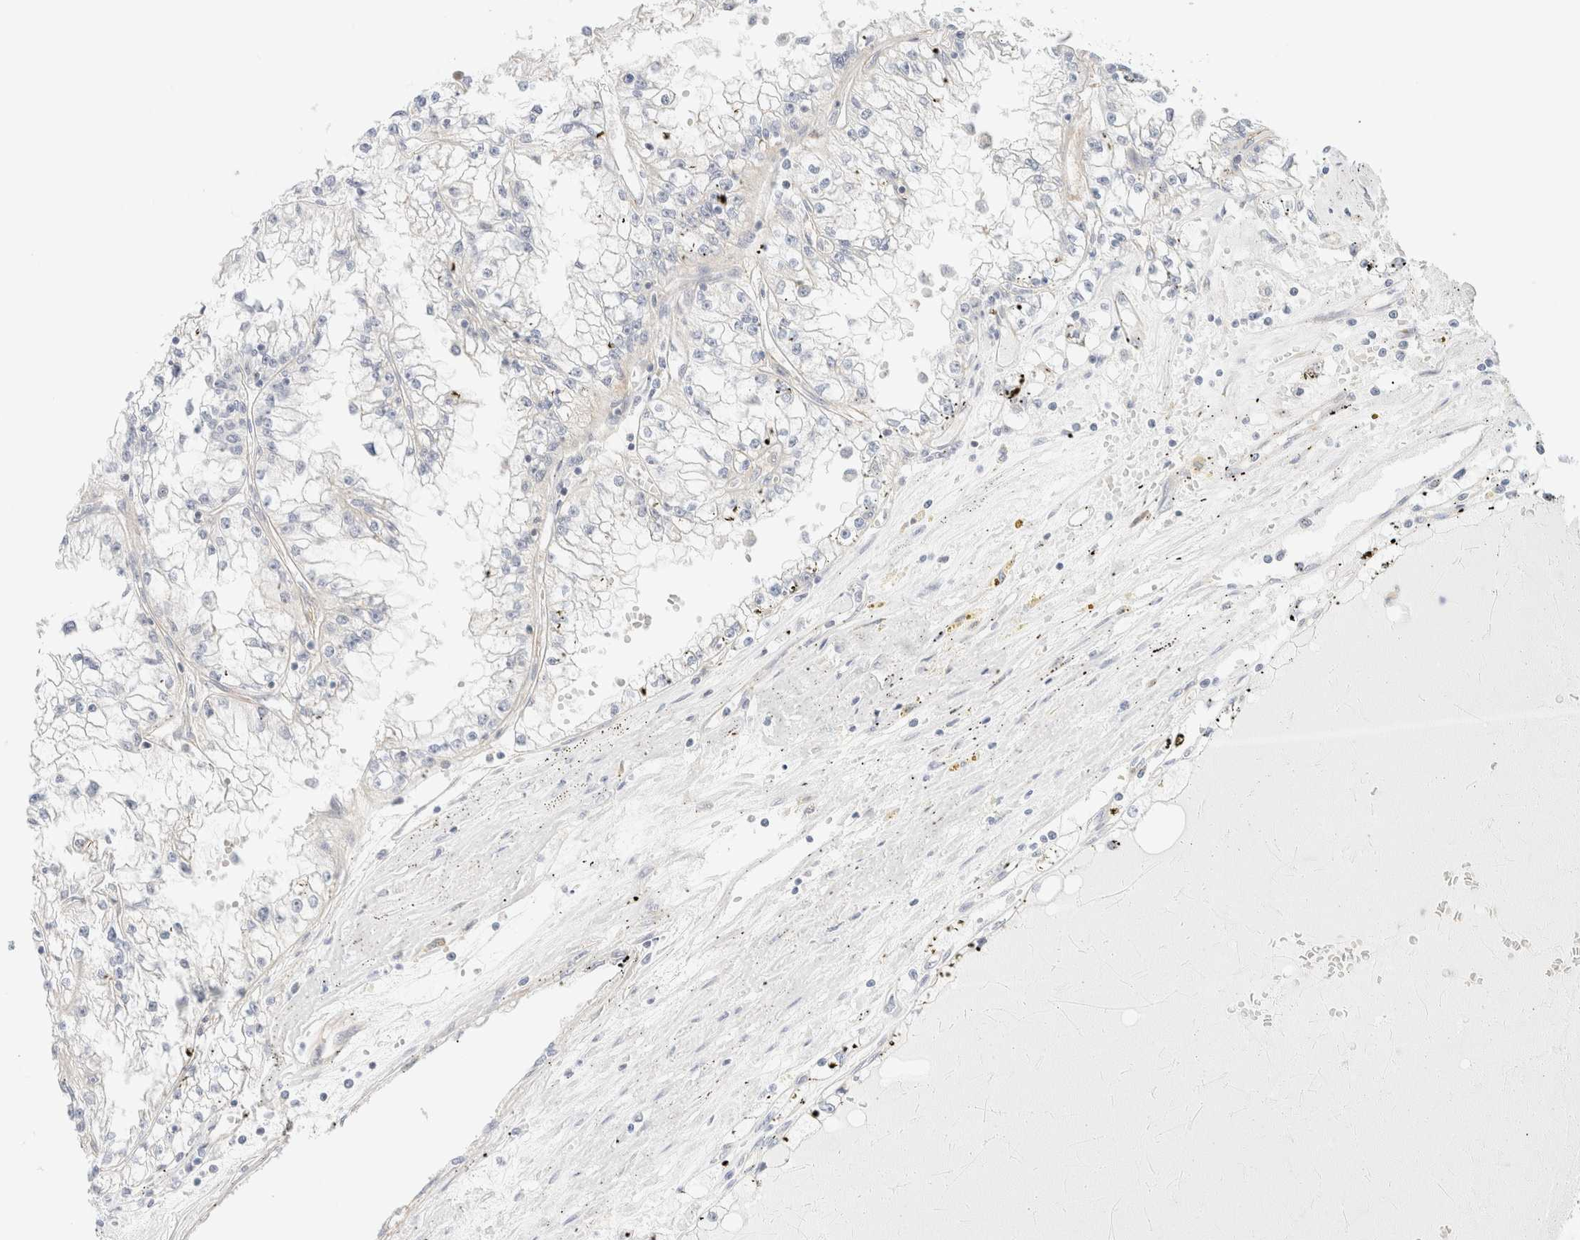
{"staining": {"intensity": "negative", "quantity": "none", "location": "none"}, "tissue": "renal cancer", "cell_type": "Tumor cells", "image_type": "cancer", "snomed": [{"axis": "morphology", "description": "Adenocarcinoma, NOS"}, {"axis": "topography", "description": "Kidney"}], "caption": "Histopathology image shows no significant protein staining in tumor cells of renal cancer.", "gene": "UNC13B", "patient": {"sex": "male", "age": 56}}